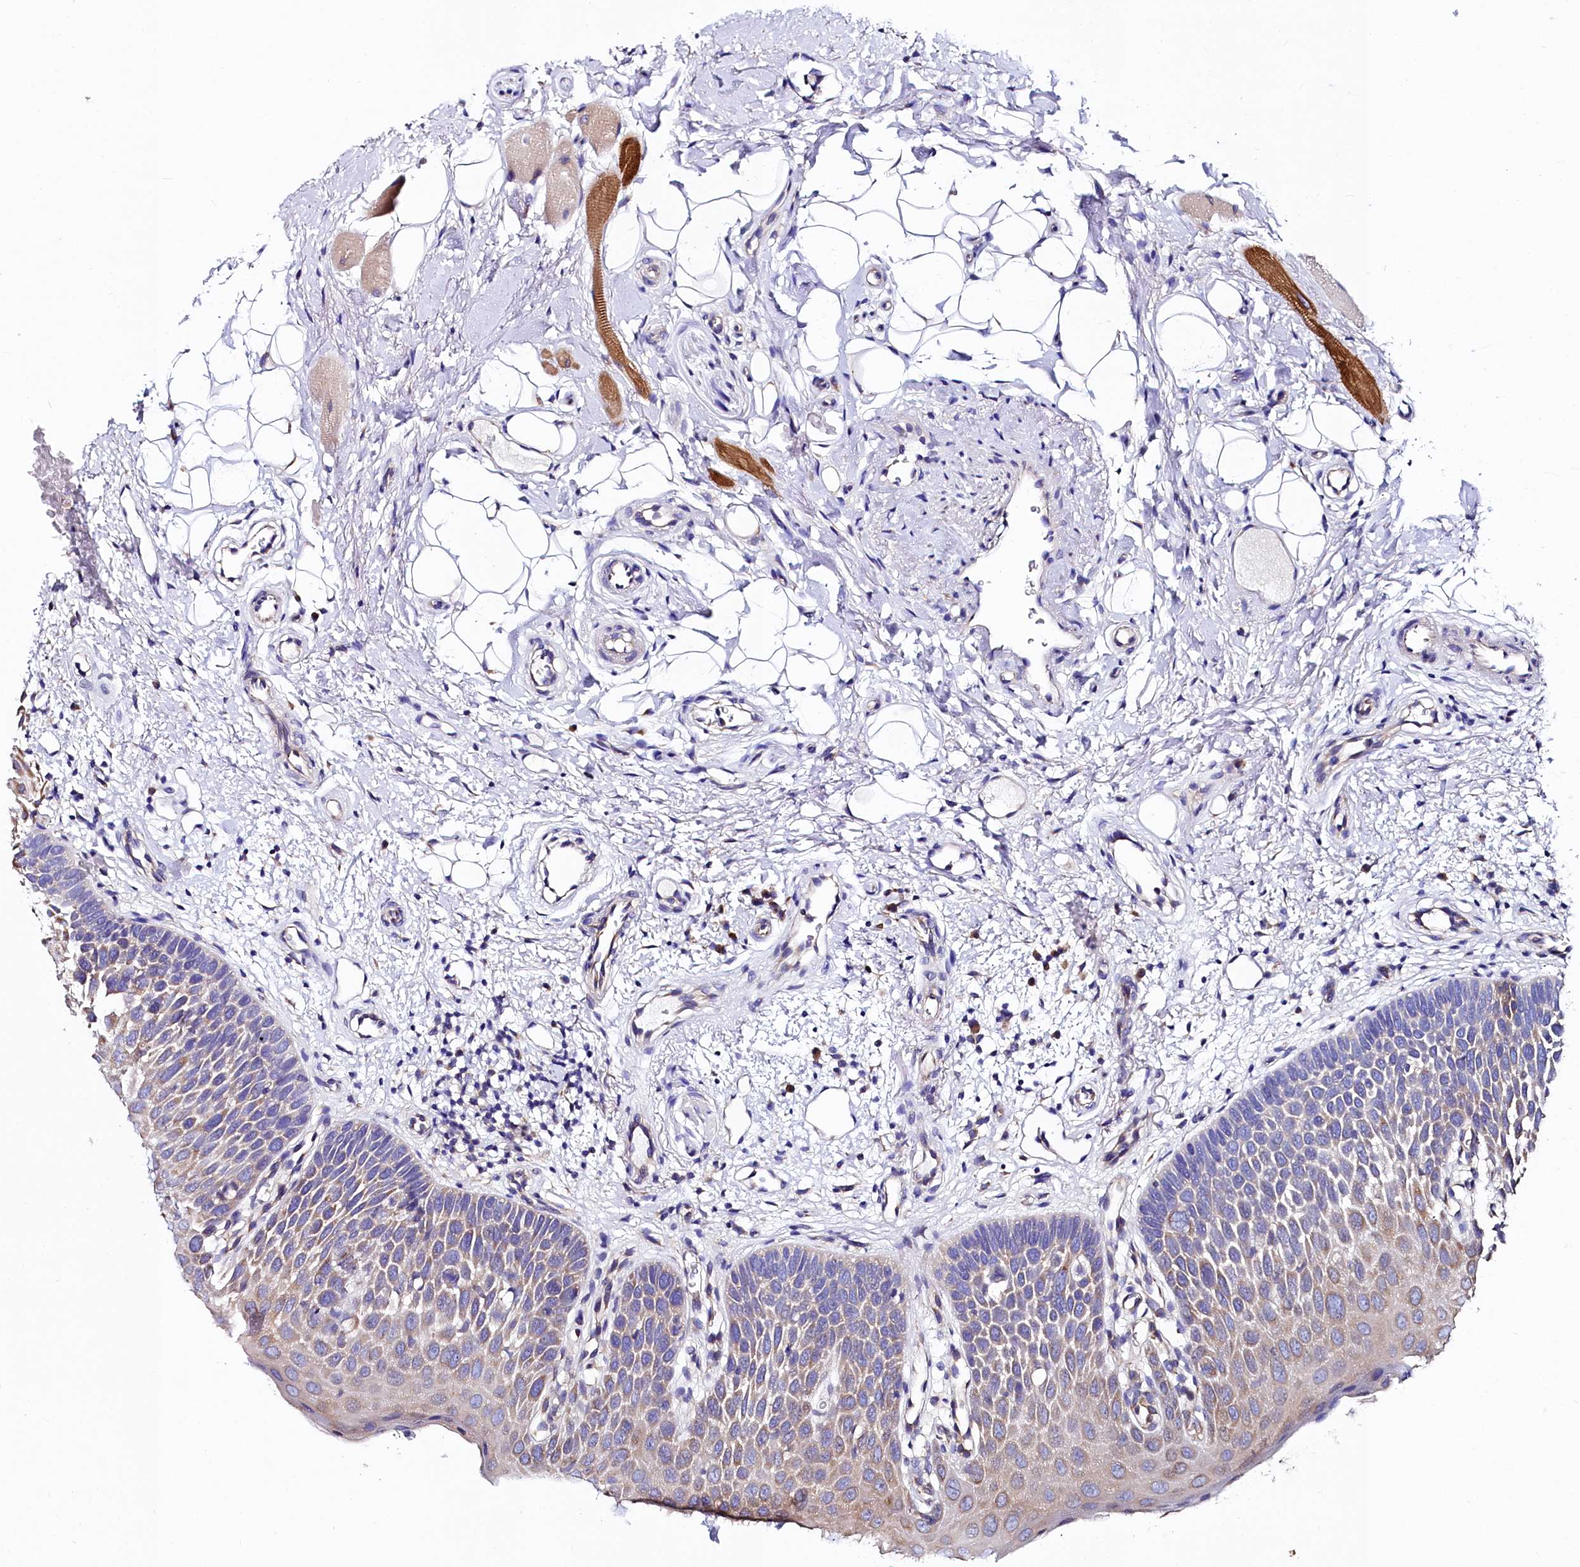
{"staining": {"intensity": "moderate", "quantity": "25%-75%", "location": "cytoplasmic/membranous"}, "tissue": "oral mucosa", "cell_type": "Squamous epithelial cells", "image_type": "normal", "snomed": [{"axis": "morphology", "description": "No evidence of malignacy"}, {"axis": "topography", "description": "Oral tissue"}, {"axis": "topography", "description": "Head-Neck"}], "caption": "The micrograph reveals immunohistochemical staining of unremarkable oral mucosa. There is moderate cytoplasmic/membranous staining is seen in about 25%-75% of squamous epithelial cells. (IHC, brightfield microscopy, high magnification).", "gene": "QARS1", "patient": {"sex": "male", "age": 68}}